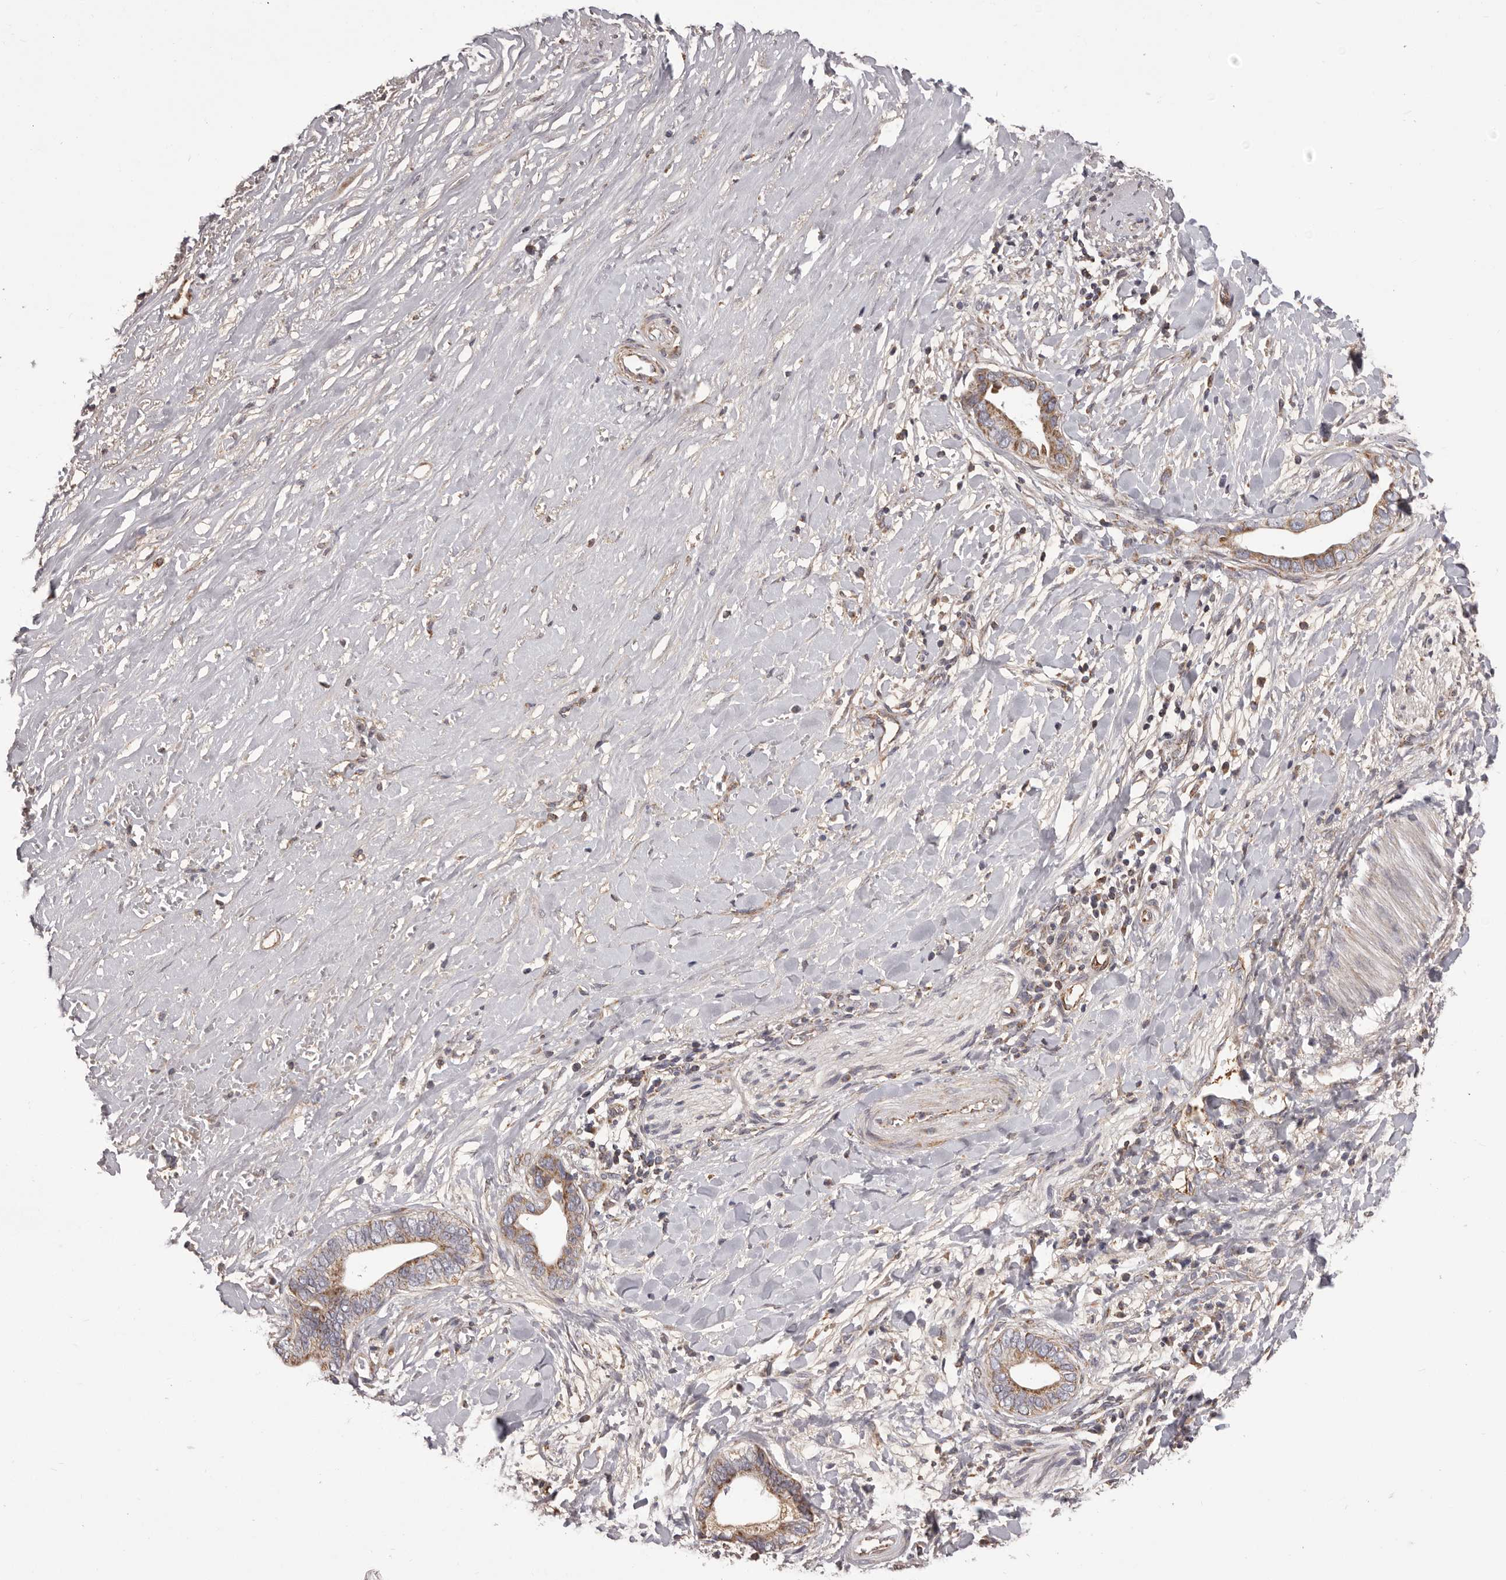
{"staining": {"intensity": "moderate", "quantity": ">75%", "location": "cytoplasmic/membranous"}, "tissue": "liver cancer", "cell_type": "Tumor cells", "image_type": "cancer", "snomed": [{"axis": "morphology", "description": "Cholangiocarcinoma"}, {"axis": "topography", "description": "Liver"}], "caption": "A histopathology image of liver cholangiocarcinoma stained for a protein displays moderate cytoplasmic/membranous brown staining in tumor cells.", "gene": "CHRM2", "patient": {"sex": "female", "age": 79}}